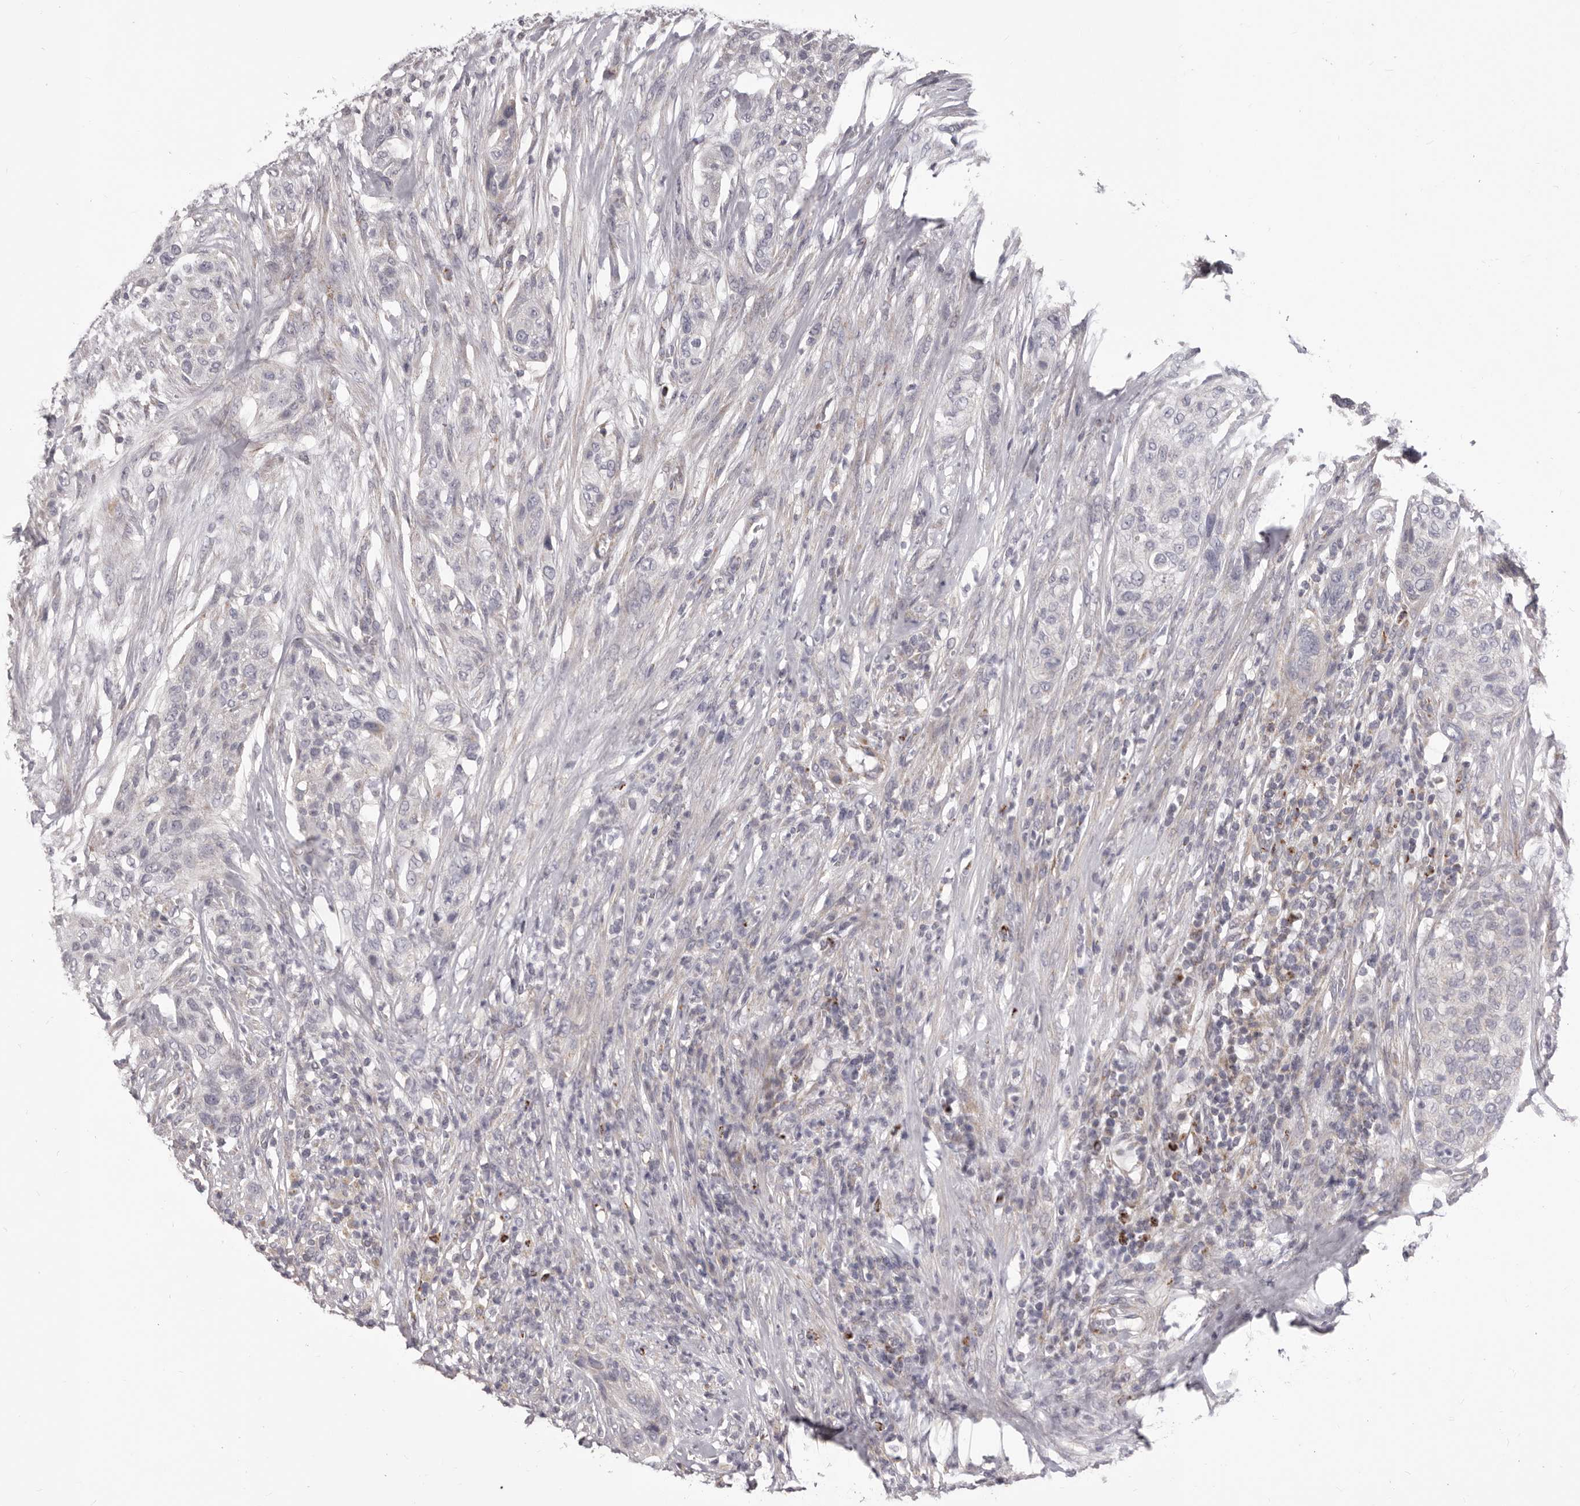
{"staining": {"intensity": "negative", "quantity": "none", "location": "none"}, "tissue": "urothelial cancer", "cell_type": "Tumor cells", "image_type": "cancer", "snomed": [{"axis": "morphology", "description": "Urothelial carcinoma, High grade"}, {"axis": "topography", "description": "Urinary bladder"}], "caption": "This is an immunohistochemistry micrograph of human urothelial cancer. There is no positivity in tumor cells.", "gene": "PRMT2", "patient": {"sex": "male", "age": 35}}